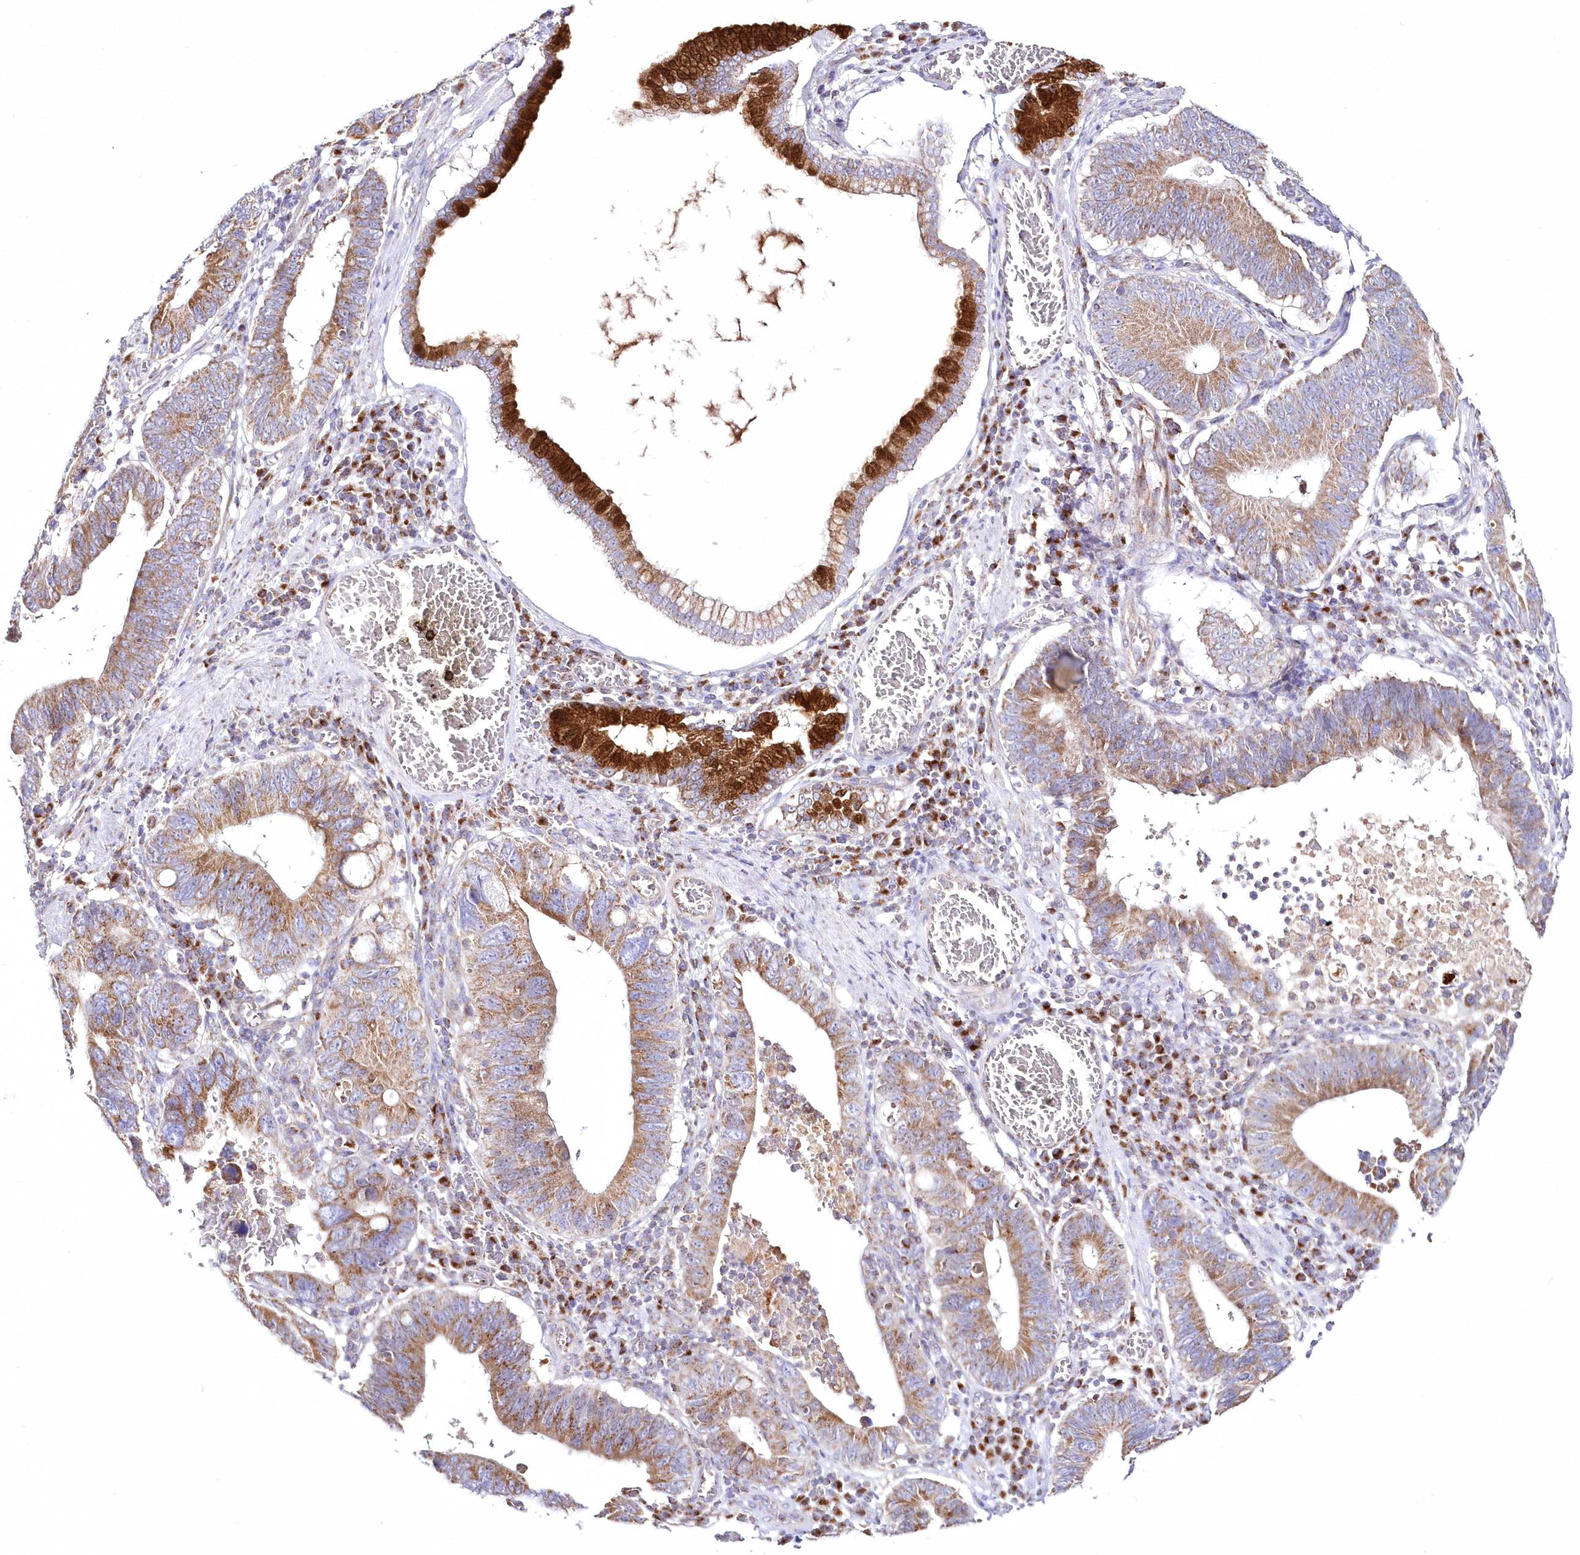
{"staining": {"intensity": "moderate", "quantity": ">75%", "location": "cytoplasmic/membranous"}, "tissue": "stomach cancer", "cell_type": "Tumor cells", "image_type": "cancer", "snomed": [{"axis": "morphology", "description": "Adenocarcinoma, NOS"}, {"axis": "topography", "description": "Stomach"}, {"axis": "topography", "description": "Gastric cardia"}], "caption": "Immunohistochemistry photomicrograph of human stomach adenocarcinoma stained for a protein (brown), which shows medium levels of moderate cytoplasmic/membranous expression in approximately >75% of tumor cells.", "gene": "DNA2", "patient": {"sex": "male", "age": 59}}